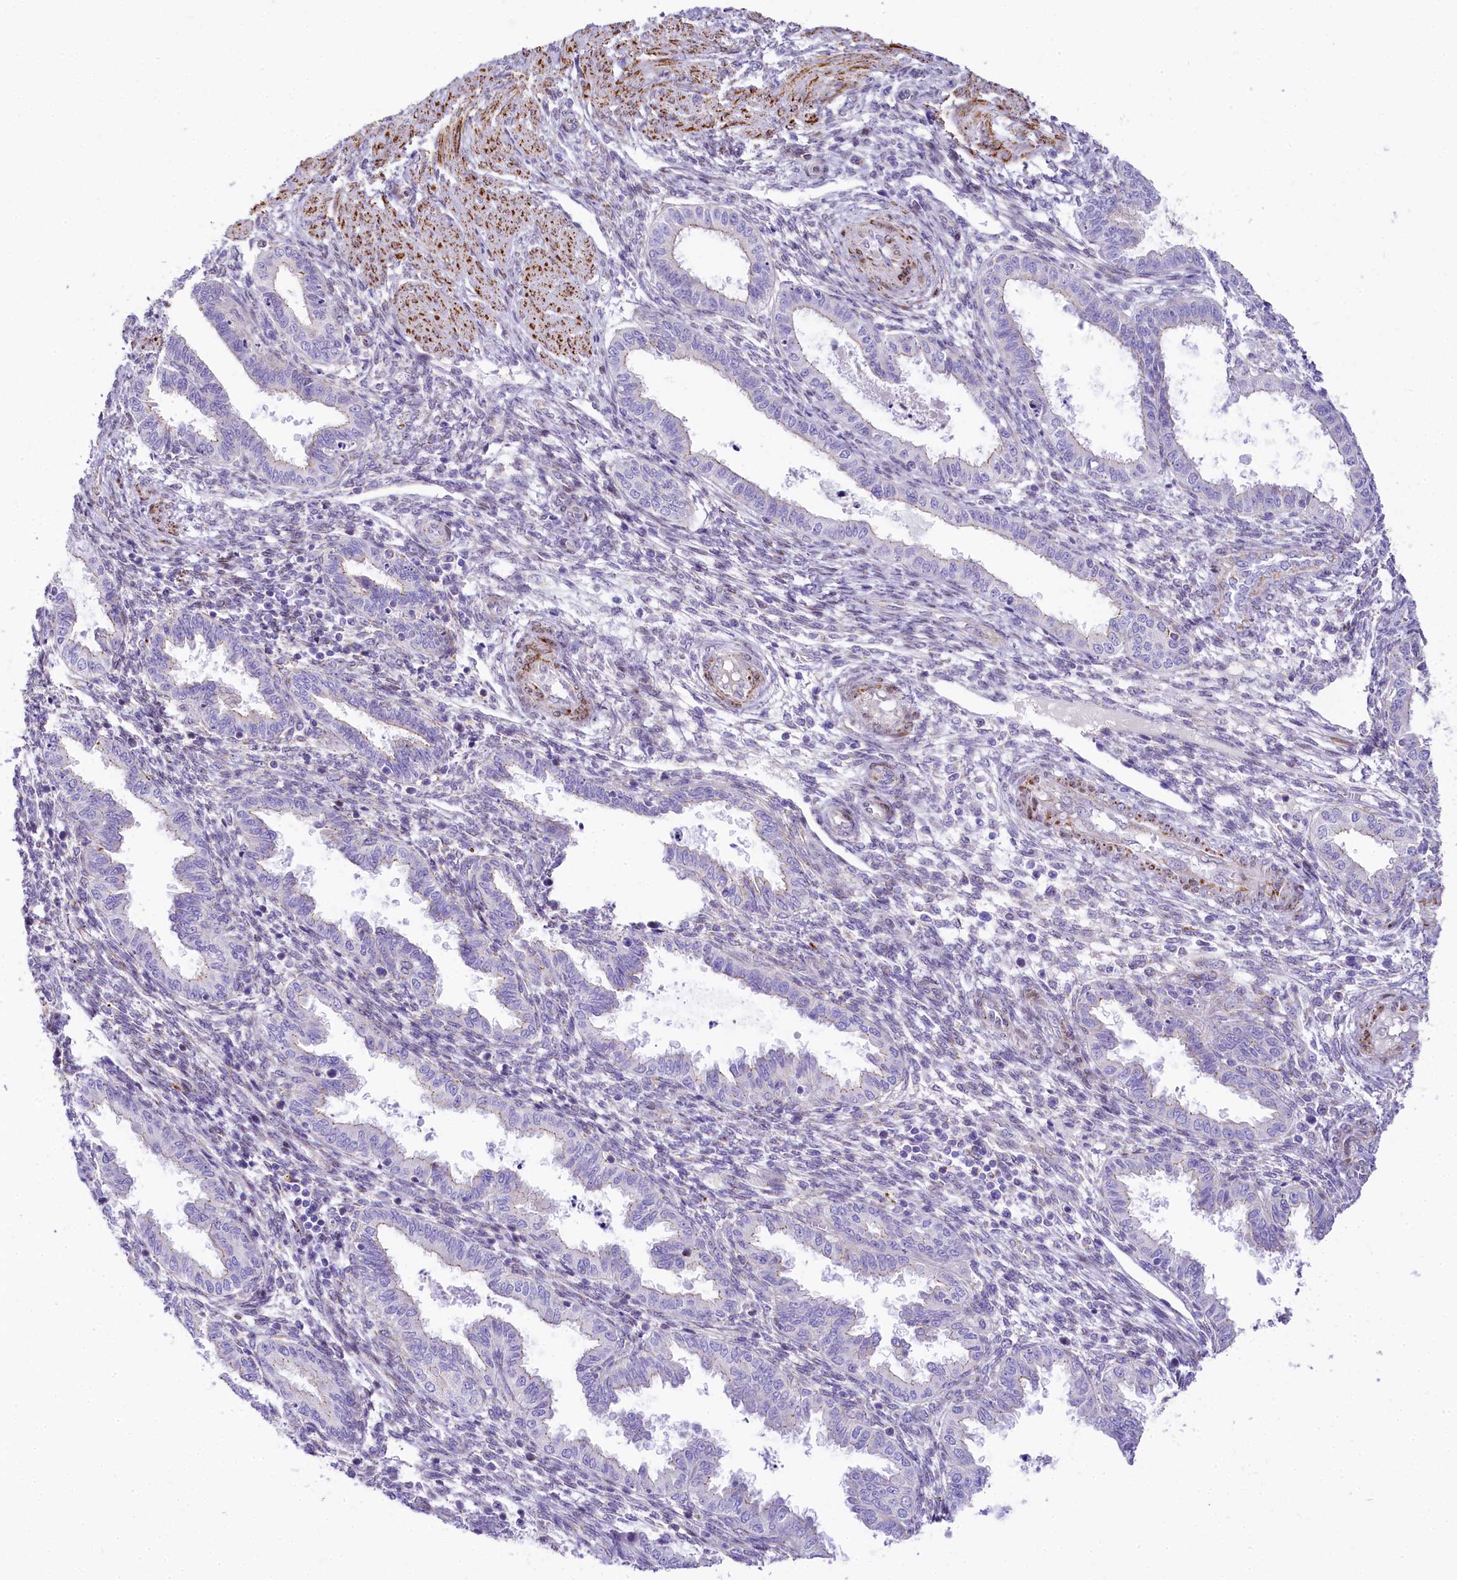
{"staining": {"intensity": "negative", "quantity": "none", "location": "none"}, "tissue": "endometrium", "cell_type": "Cells in endometrial stroma", "image_type": "normal", "snomed": [{"axis": "morphology", "description": "Normal tissue, NOS"}, {"axis": "topography", "description": "Endometrium"}], "caption": "Immunohistochemistry (IHC) of normal endometrium demonstrates no positivity in cells in endometrial stroma. (DAB IHC visualized using brightfield microscopy, high magnification).", "gene": "PPIP5K2", "patient": {"sex": "female", "age": 33}}